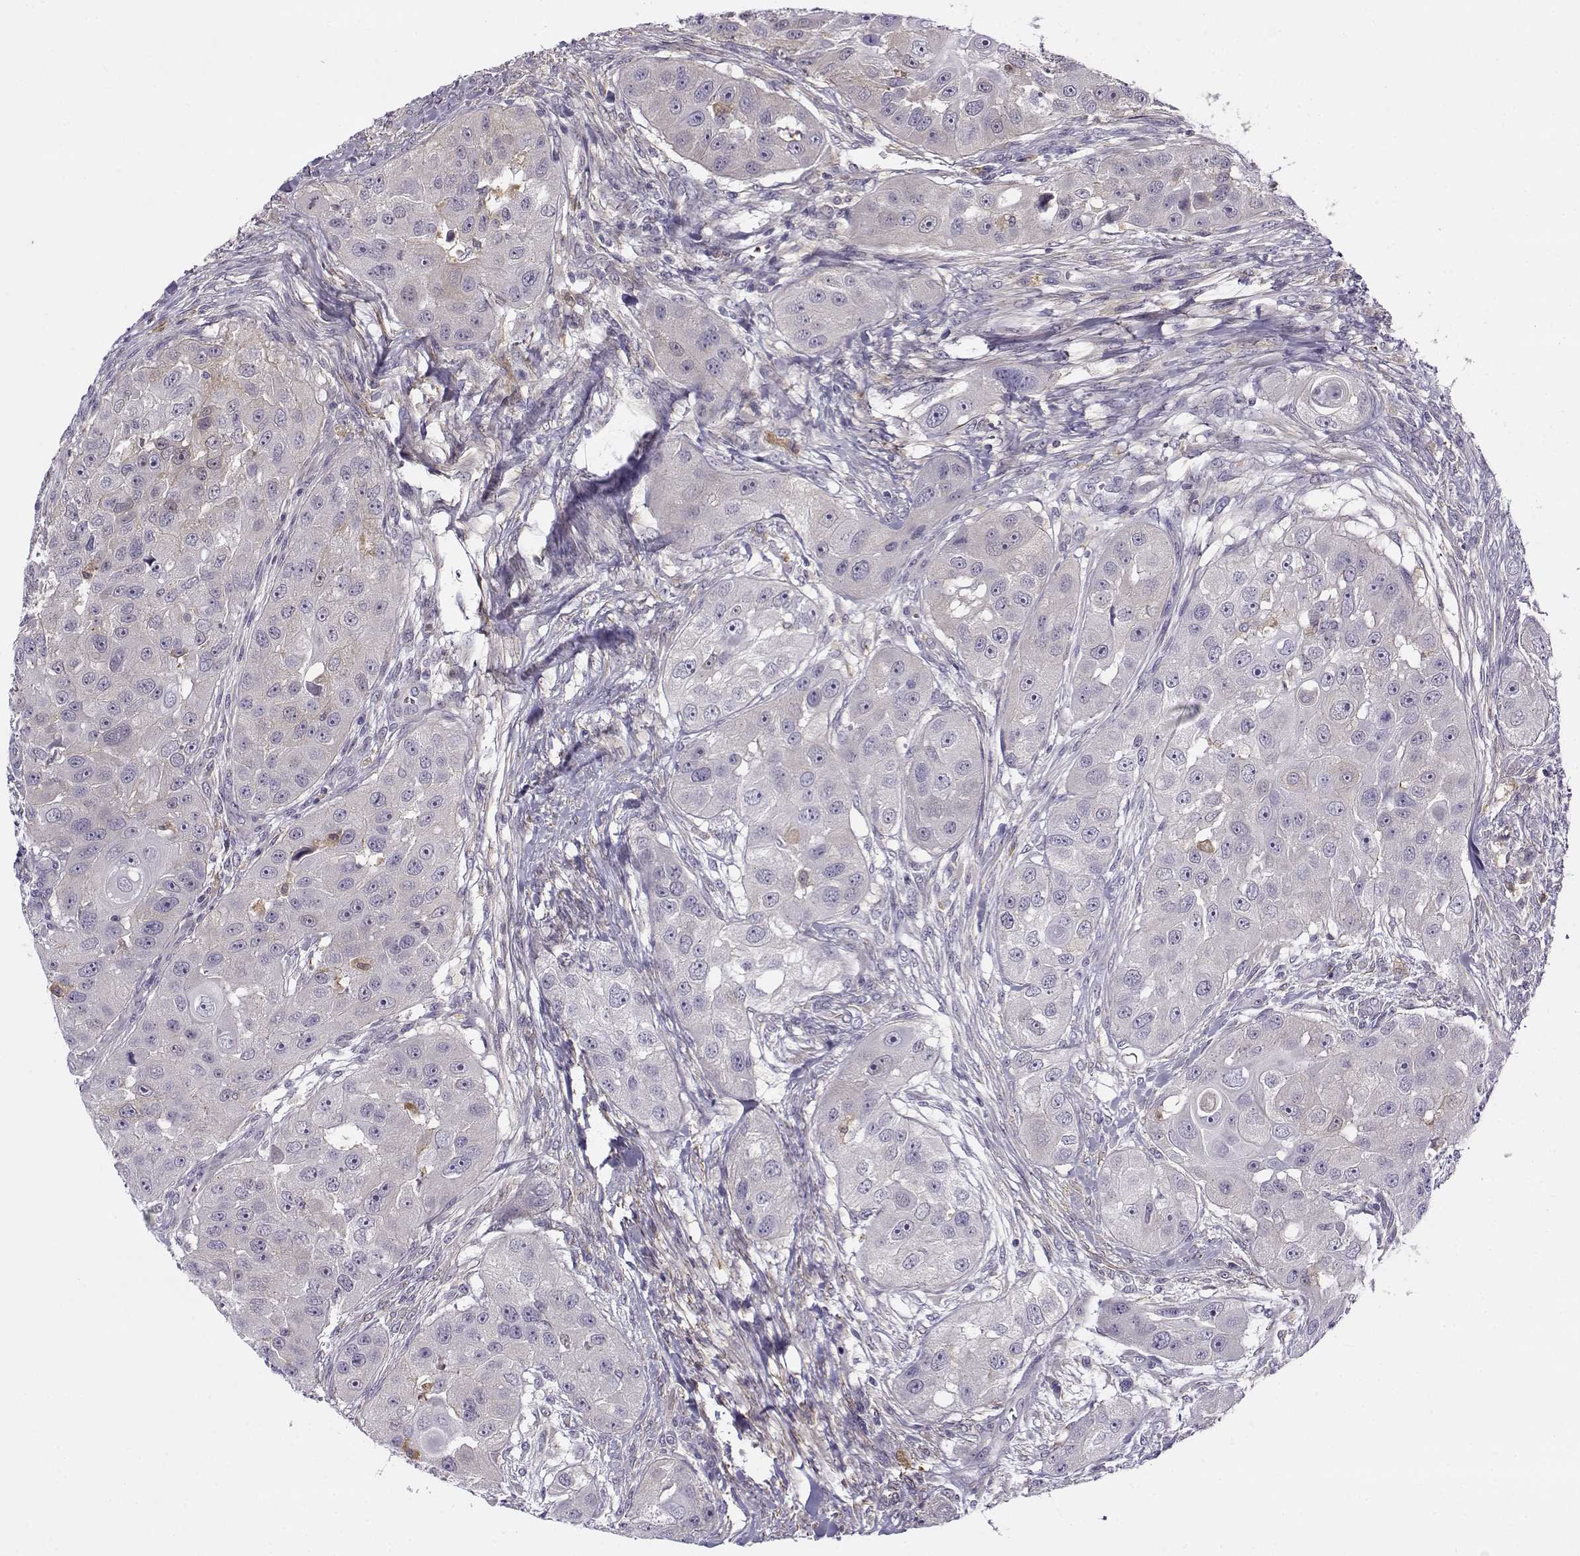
{"staining": {"intensity": "negative", "quantity": "none", "location": "none"}, "tissue": "head and neck cancer", "cell_type": "Tumor cells", "image_type": "cancer", "snomed": [{"axis": "morphology", "description": "Squamous cell carcinoma, NOS"}, {"axis": "topography", "description": "Head-Neck"}], "caption": "Tumor cells are negative for brown protein staining in squamous cell carcinoma (head and neck).", "gene": "UCP3", "patient": {"sex": "male", "age": 51}}